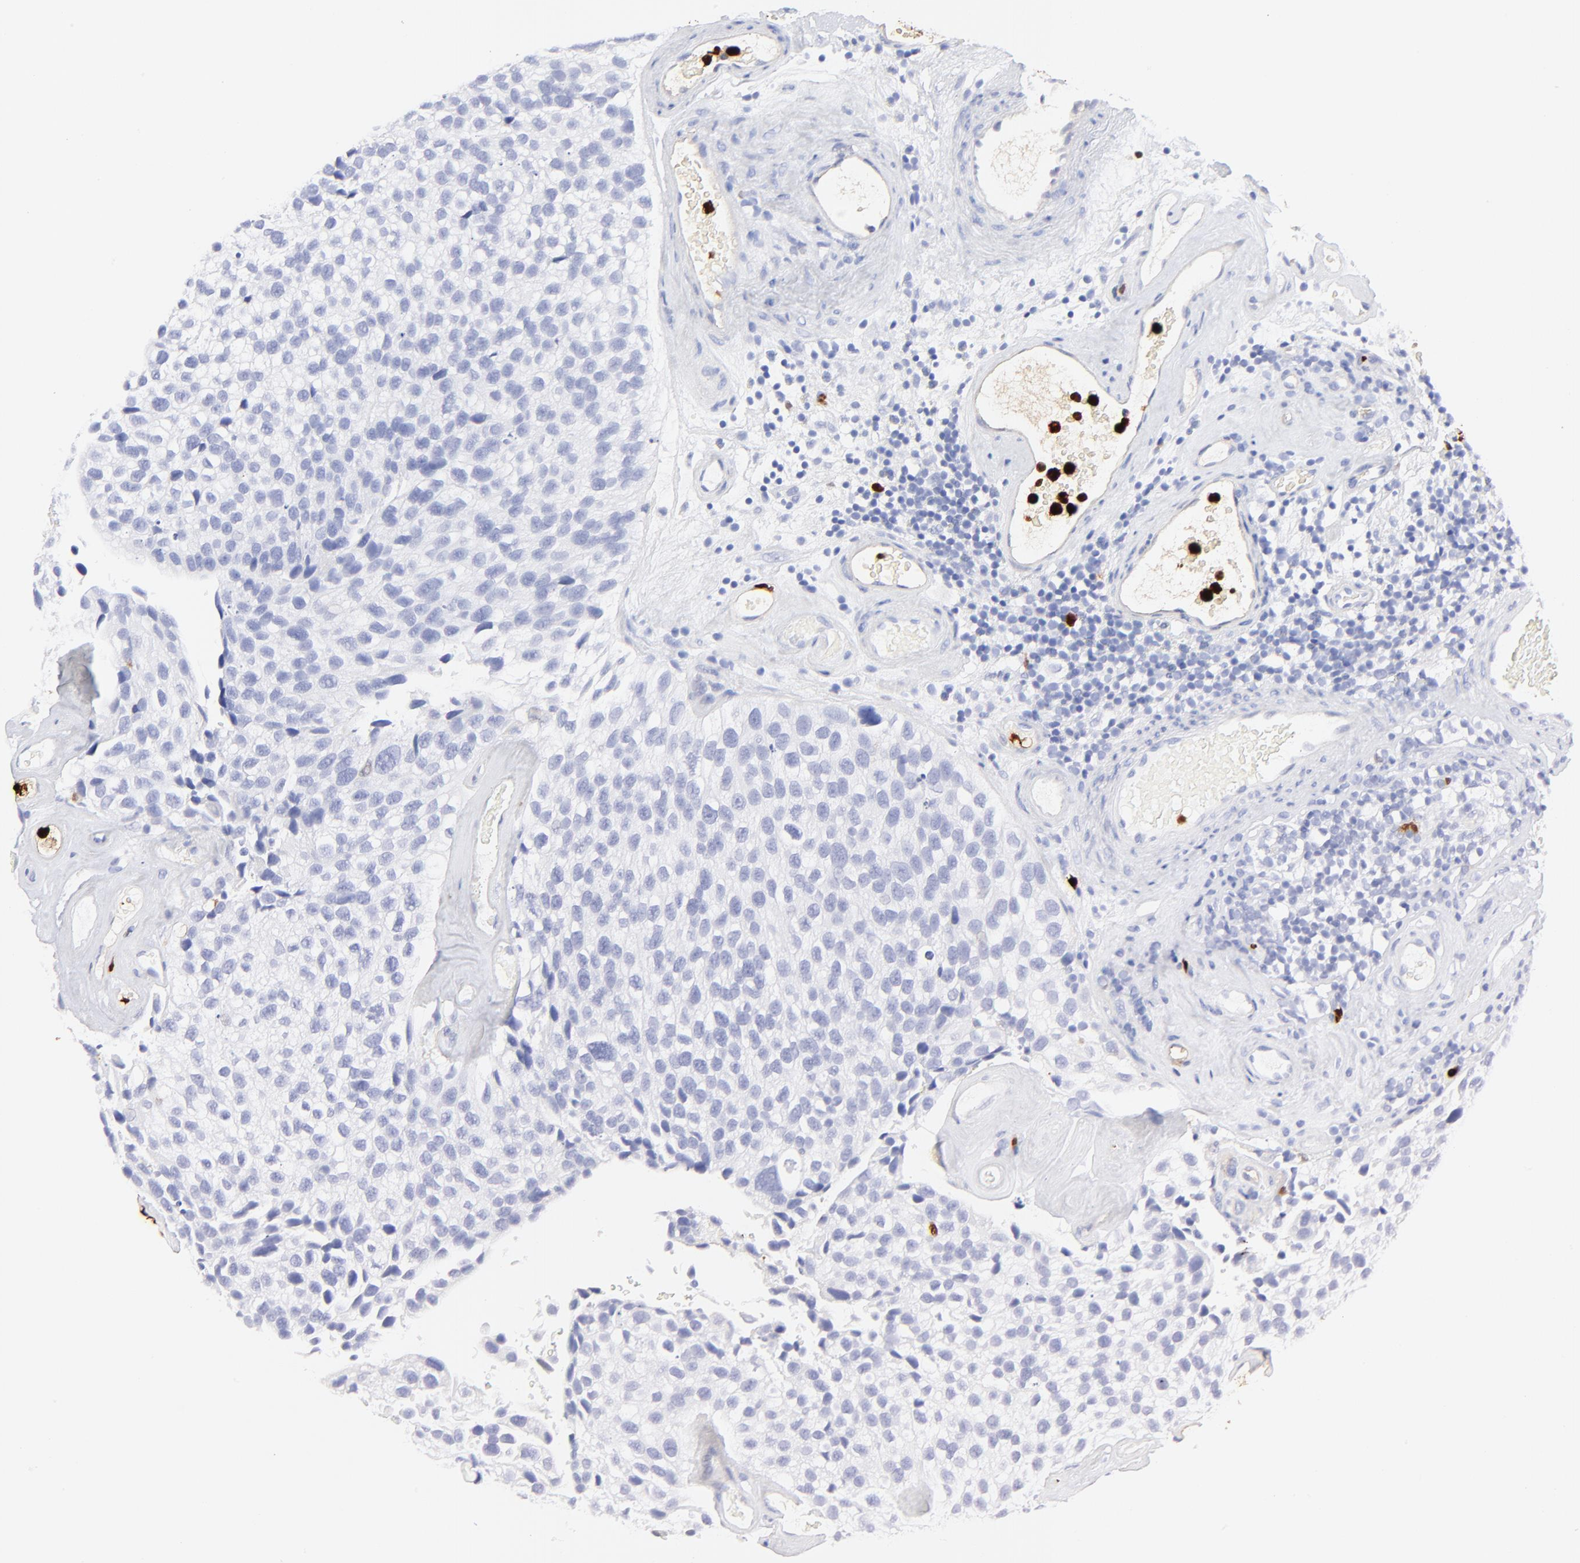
{"staining": {"intensity": "negative", "quantity": "none", "location": "none"}, "tissue": "urothelial cancer", "cell_type": "Tumor cells", "image_type": "cancer", "snomed": [{"axis": "morphology", "description": "Urothelial carcinoma, High grade"}, {"axis": "topography", "description": "Urinary bladder"}], "caption": "There is no significant staining in tumor cells of urothelial carcinoma (high-grade).", "gene": "S100A12", "patient": {"sex": "male", "age": 72}}